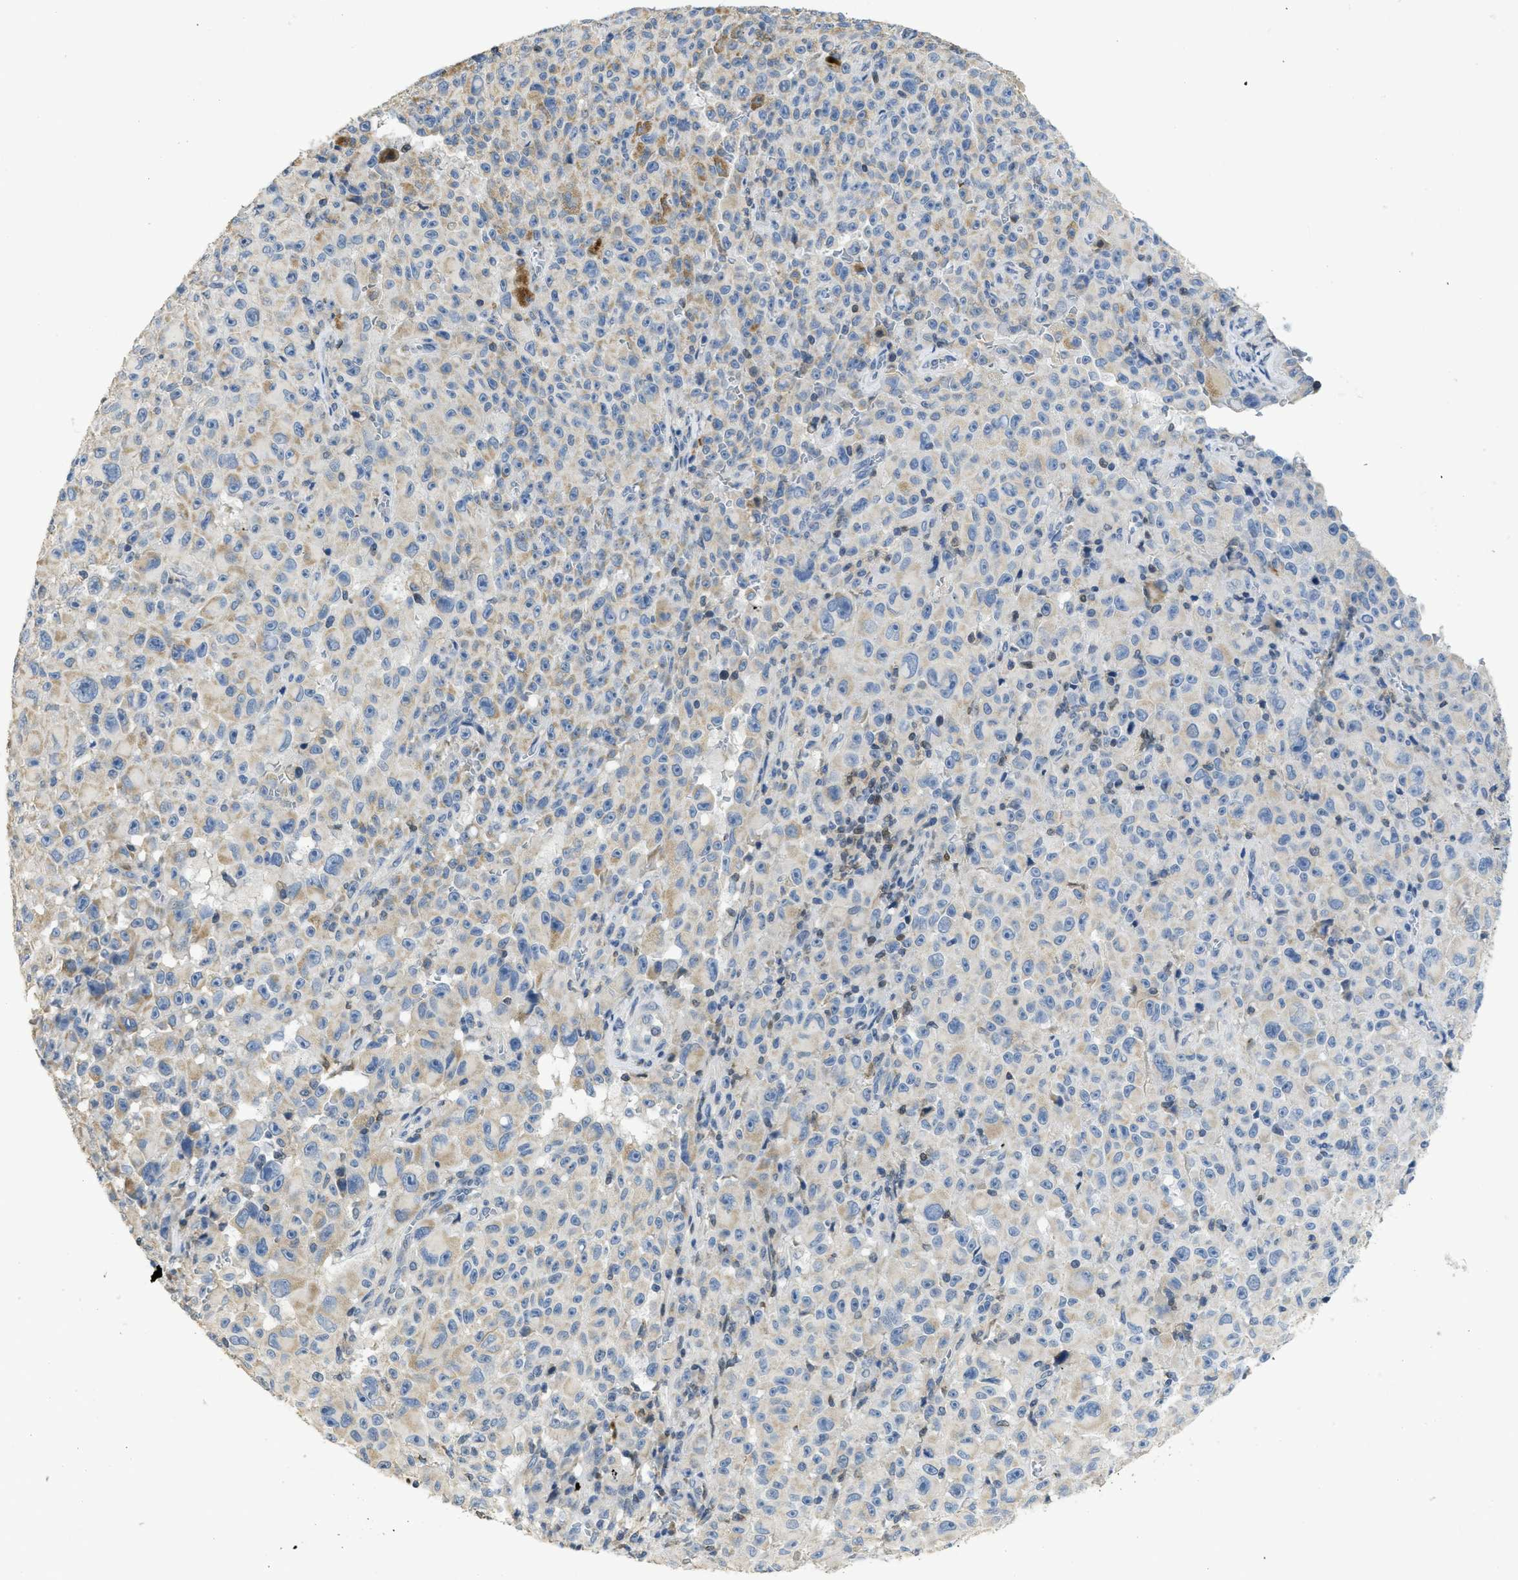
{"staining": {"intensity": "weak", "quantity": "<25%", "location": "cytoplasmic/membranous"}, "tissue": "melanoma", "cell_type": "Tumor cells", "image_type": "cancer", "snomed": [{"axis": "morphology", "description": "Malignant melanoma, NOS"}, {"axis": "topography", "description": "Skin"}], "caption": "IHC of human melanoma demonstrates no positivity in tumor cells. (Immunohistochemistry (ihc), brightfield microscopy, high magnification).", "gene": "SFXN2", "patient": {"sex": "female", "age": 82}}